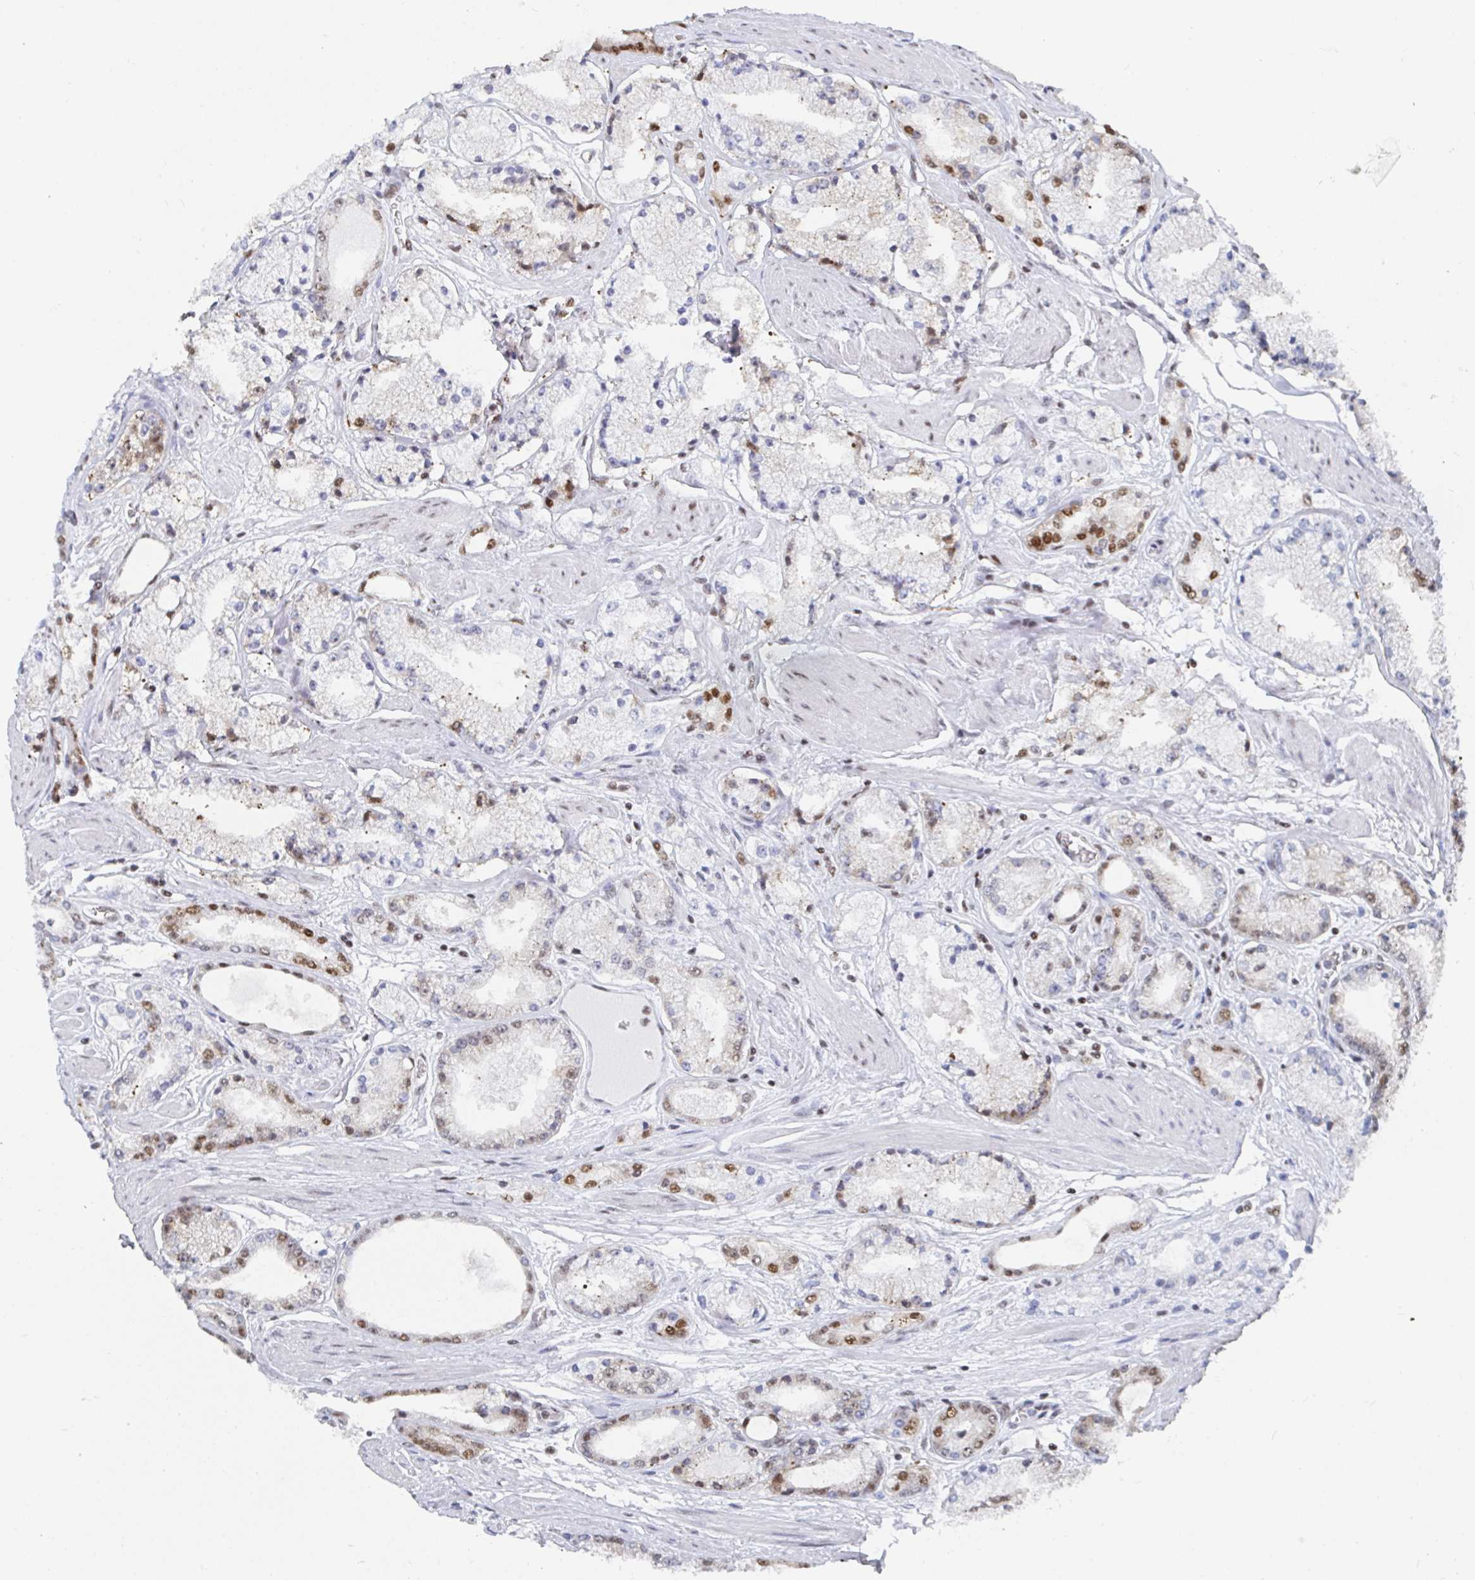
{"staining": {"intensity": "moderate", "quantity": "25%-75%", "location": "cytoplasmic/membranous,nuclear"}, "tissue": "prostate cancer", "cell_type": "Tumor cells", "image_type": "cancer", "snomed": [{"axis": "morphology", "description": "Adenocarcinoma, High grade"}, {"axis": "topography", "description": "Prostate"}], "caption": "Protein expression by immunohistochemistry reveals moderate cytoplasmic/membranous and nuclear positivity in approximately 25%-75% of tumor cells in adenocarcinoma (high-grade) (prostate). Nuclei are stained in blue.", "gene": "EWSR1", "patient": {"sex": "male", "age": 63}}